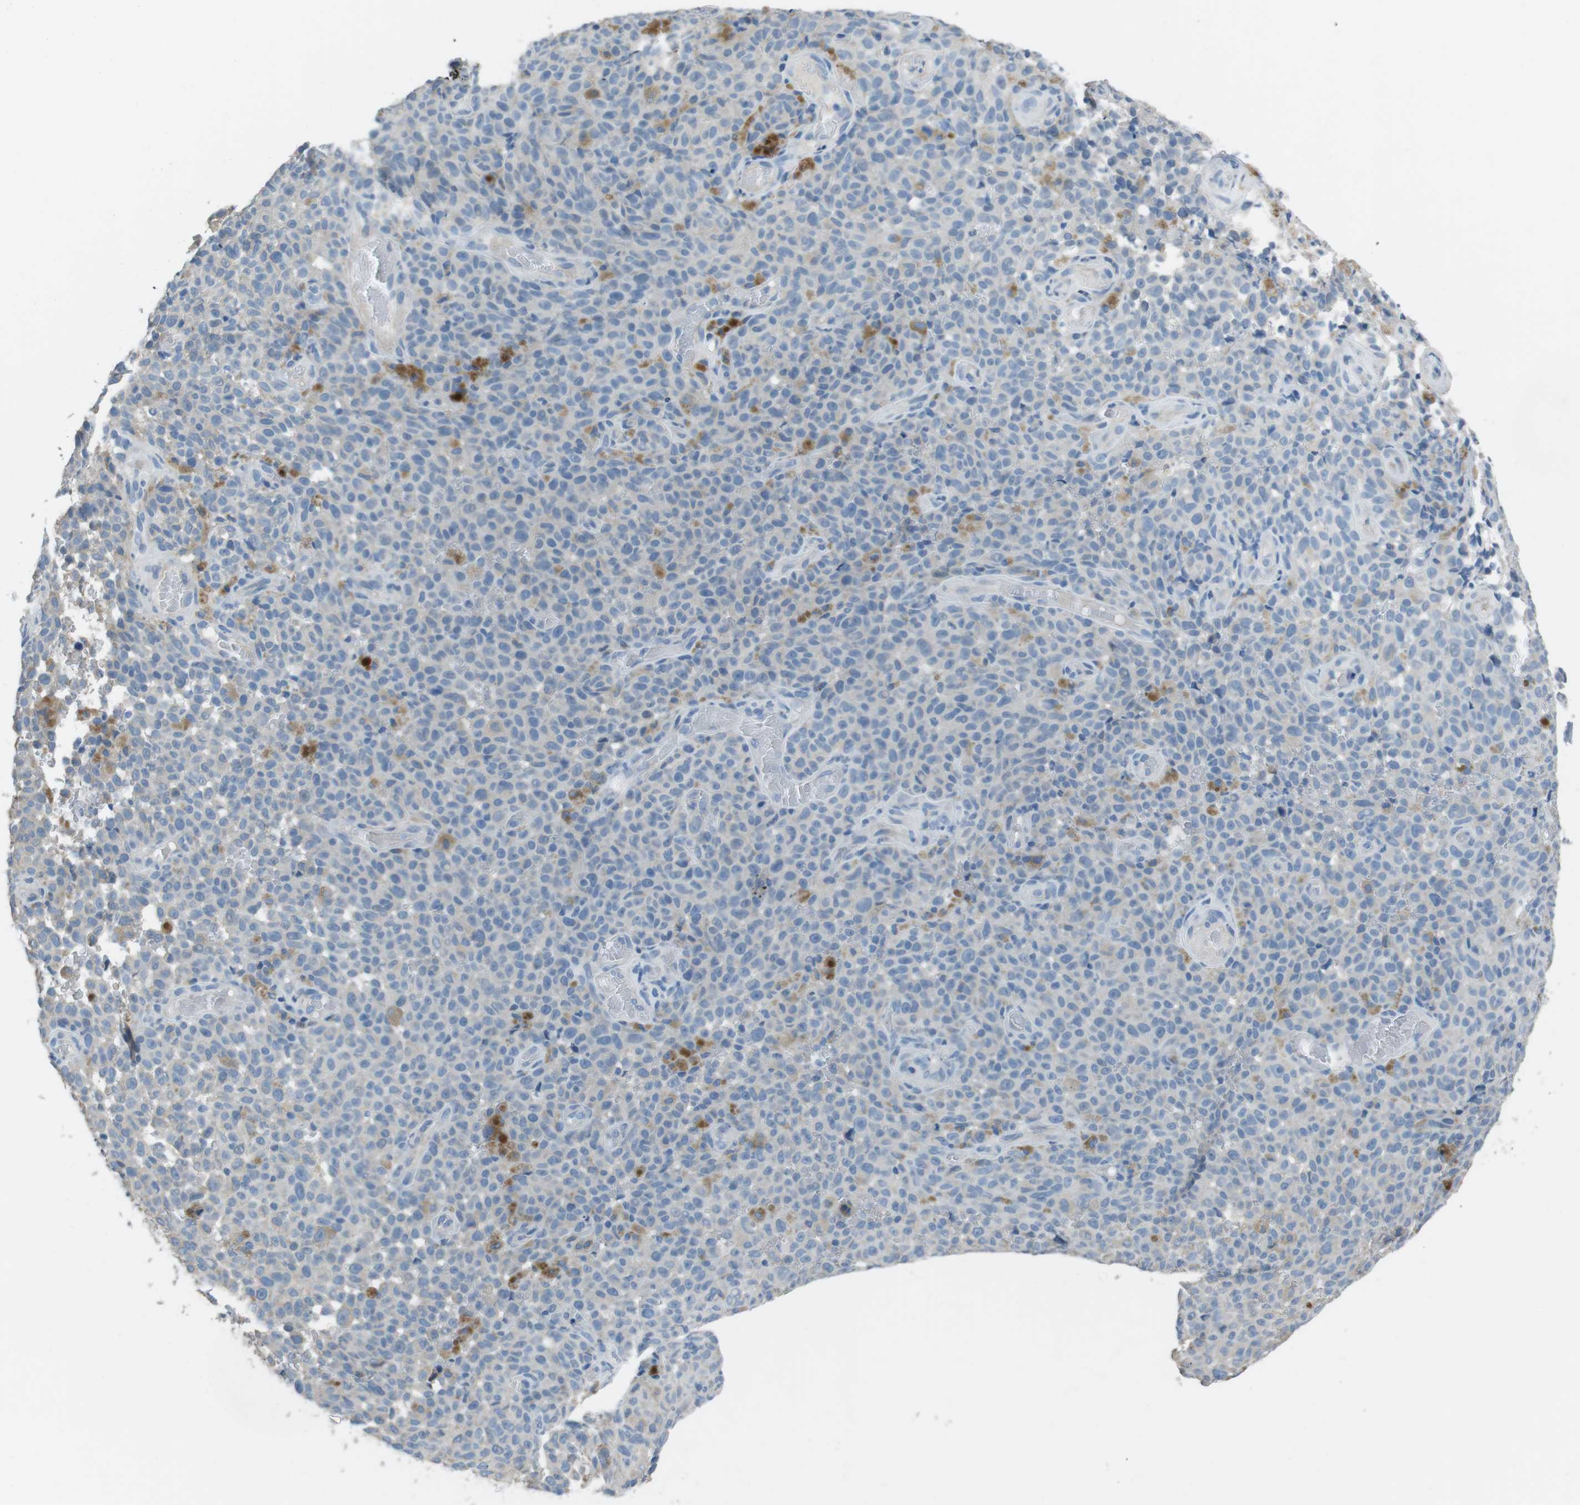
{"staining": {"intensity": "negative", "quantity": "none", "location": "none"}, "tissue": "melanoma", "cell_type": "Tumor cells", "image_type": "cancer", "snomed": [{"axis": "morphology", "description": "Malignant melanoma, NOS"}, {"axis": "topography", "description": "Skin"}], "caption": "The immunohistochemistry histopathology image has no significant staining in tumor cells of melanoma tissue.", "gene": "CYP2C8", "patient": {"sex": "female", "age": 82}}